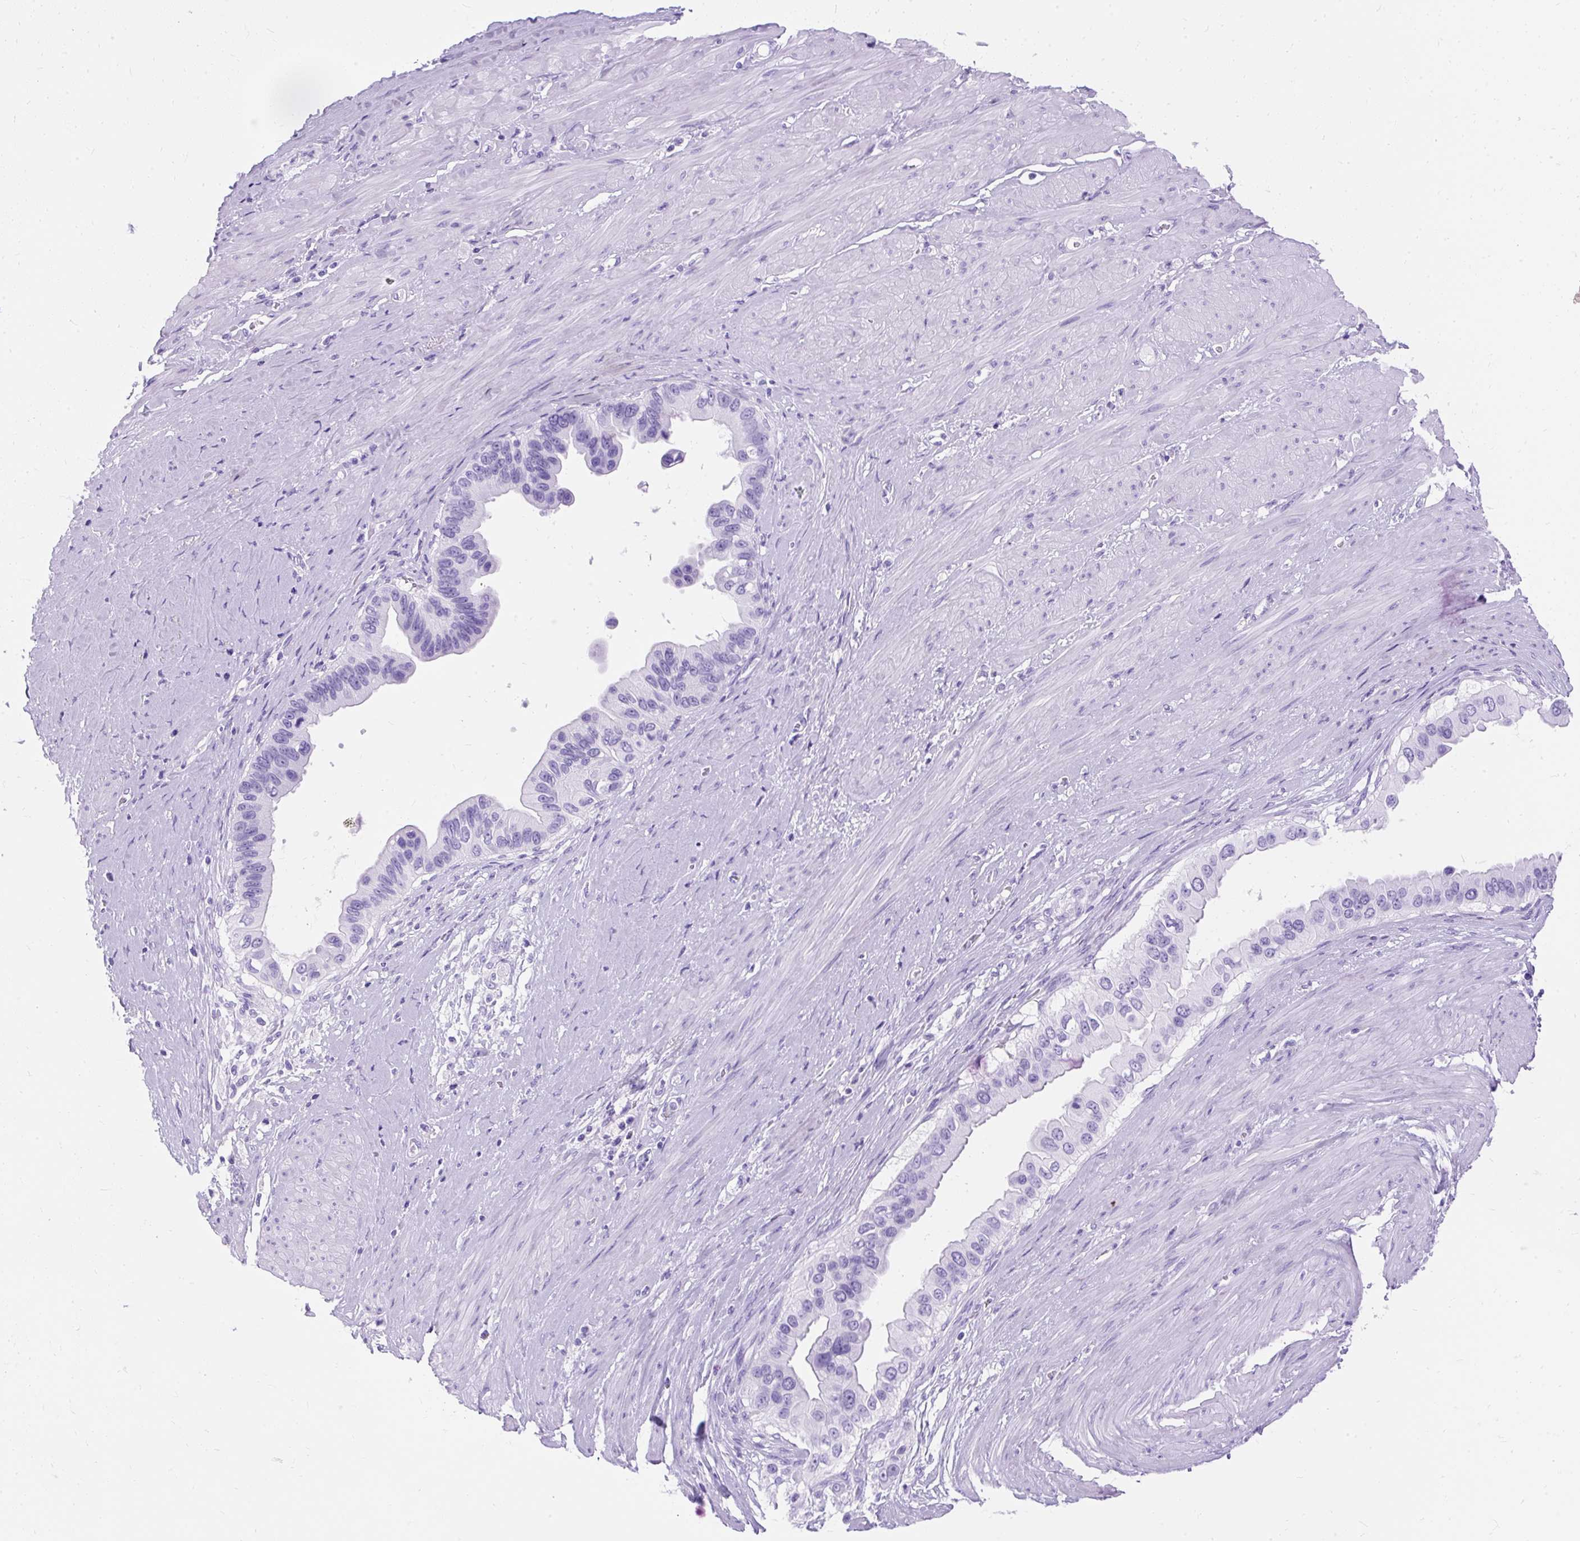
{"staining": {"intensity": "negative", "quantity": "none", "location": "none"}, "tissue": "pancreatic cancer", "cell_type": "Tumor cells", "image_type": "cancer", "snomed": [{"axis": "morphology", "description": "Adenocarcinoma, NOS"}, {"axis": "topography", "description": "Pancreas"}], "caption": "DAB (3,3'-diaminobenzidine) immunohistochemical staining of pancreatic cancer displays no significant positivity in tumor cells.", "gene": "PVALB", "patient": {"sex": "female", "age": 56}}